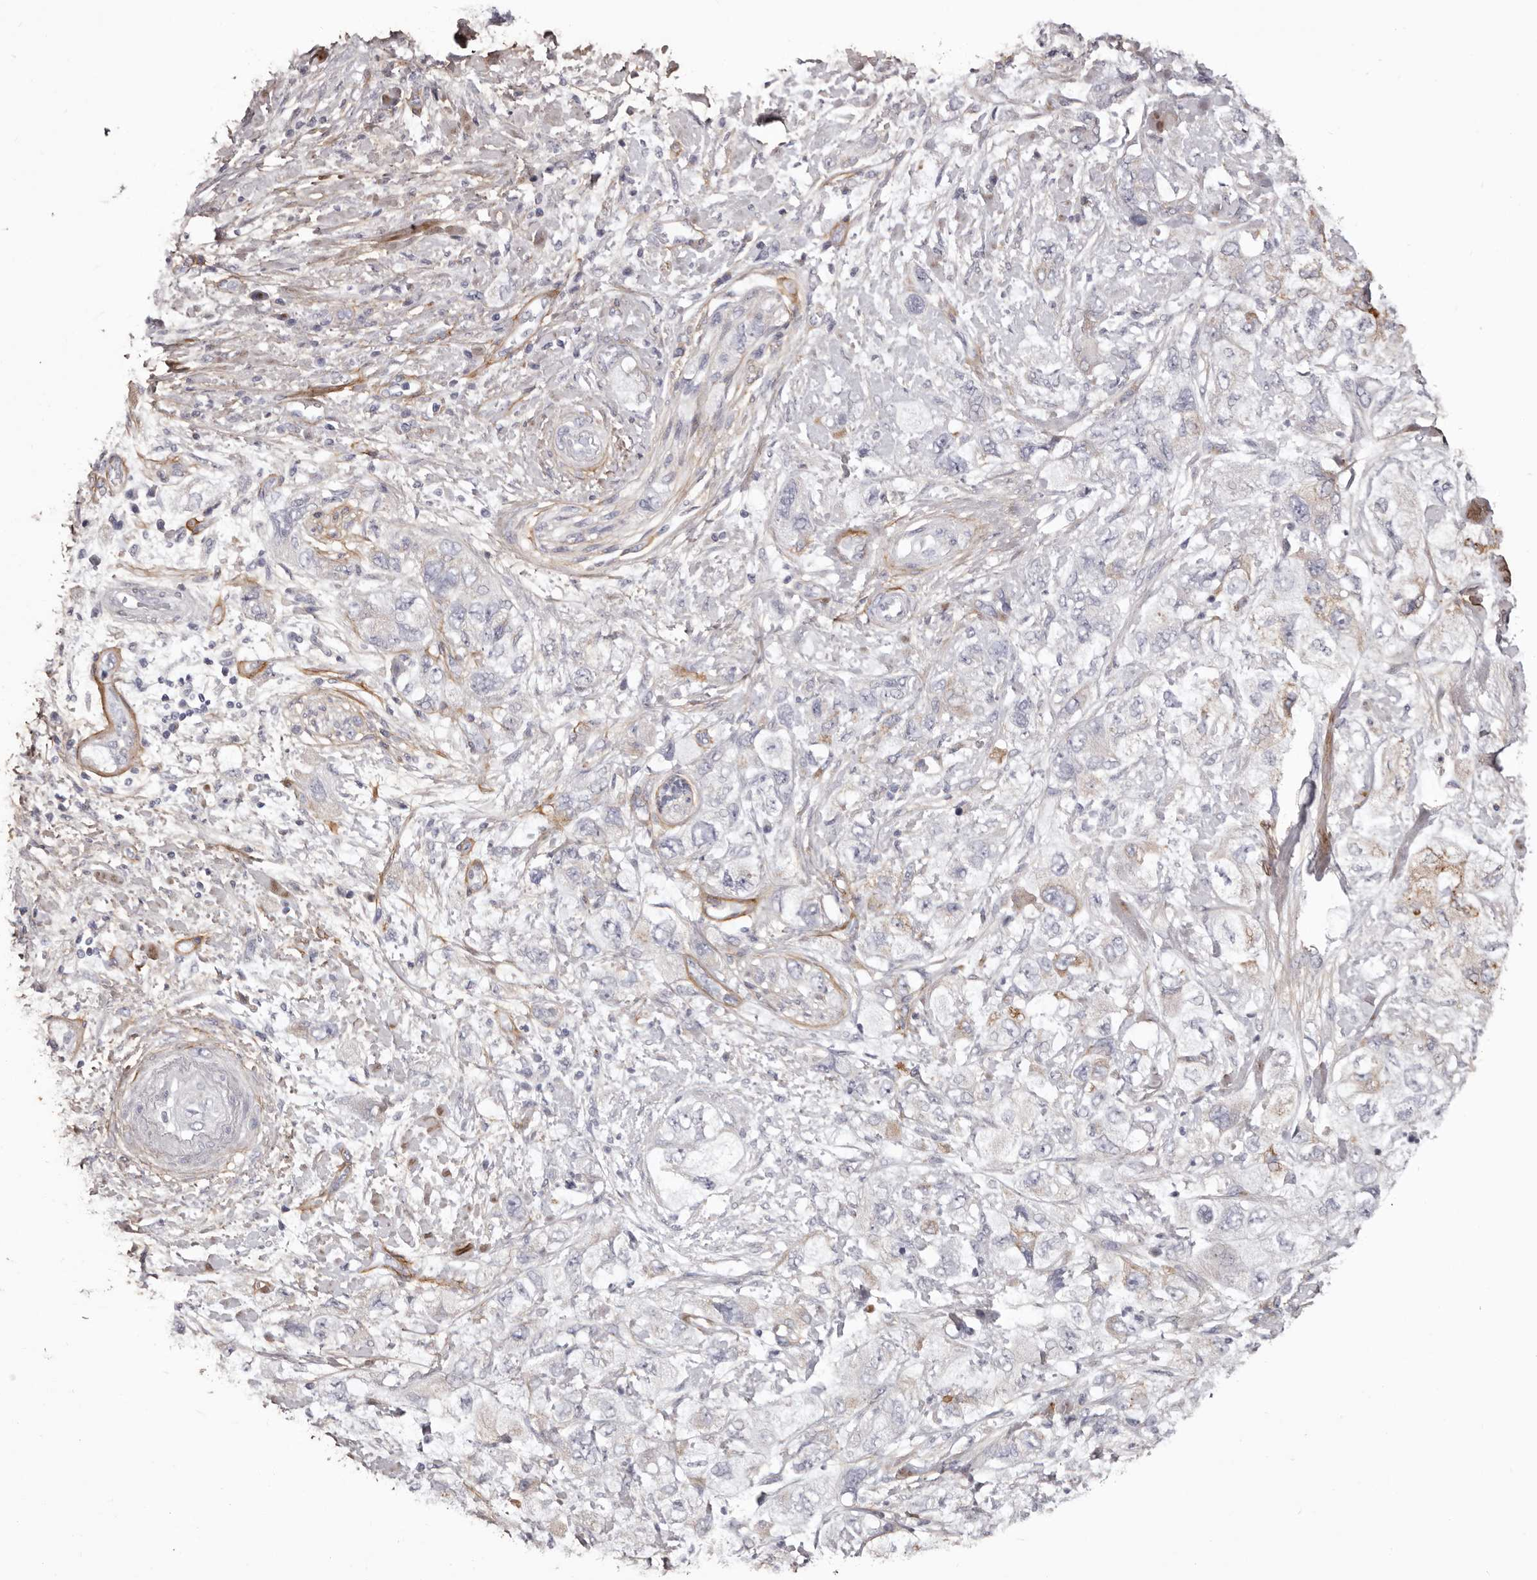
{"staining": {"intensity": "negative", "quantity": "none", "location": "none"}, "tissue": "pancreatic cancer", "cell_type": "Tumor cells", "image_type": "cancer", "snomed": [{"axis": "morphology", "description": "Adenocarcinoma, NOS"}, {"axis": "topography", "description": "Pancreas"}], "caption": "Pancreatic adenocarcinoma was stained to show a protein in brown. There is no significant staining in tumor cells. (DAB (3,3'-diaminobenzidine) IHC, high magnification).", "gene": "COL6A1", "patient": {"sex": "female", "age": 73}}